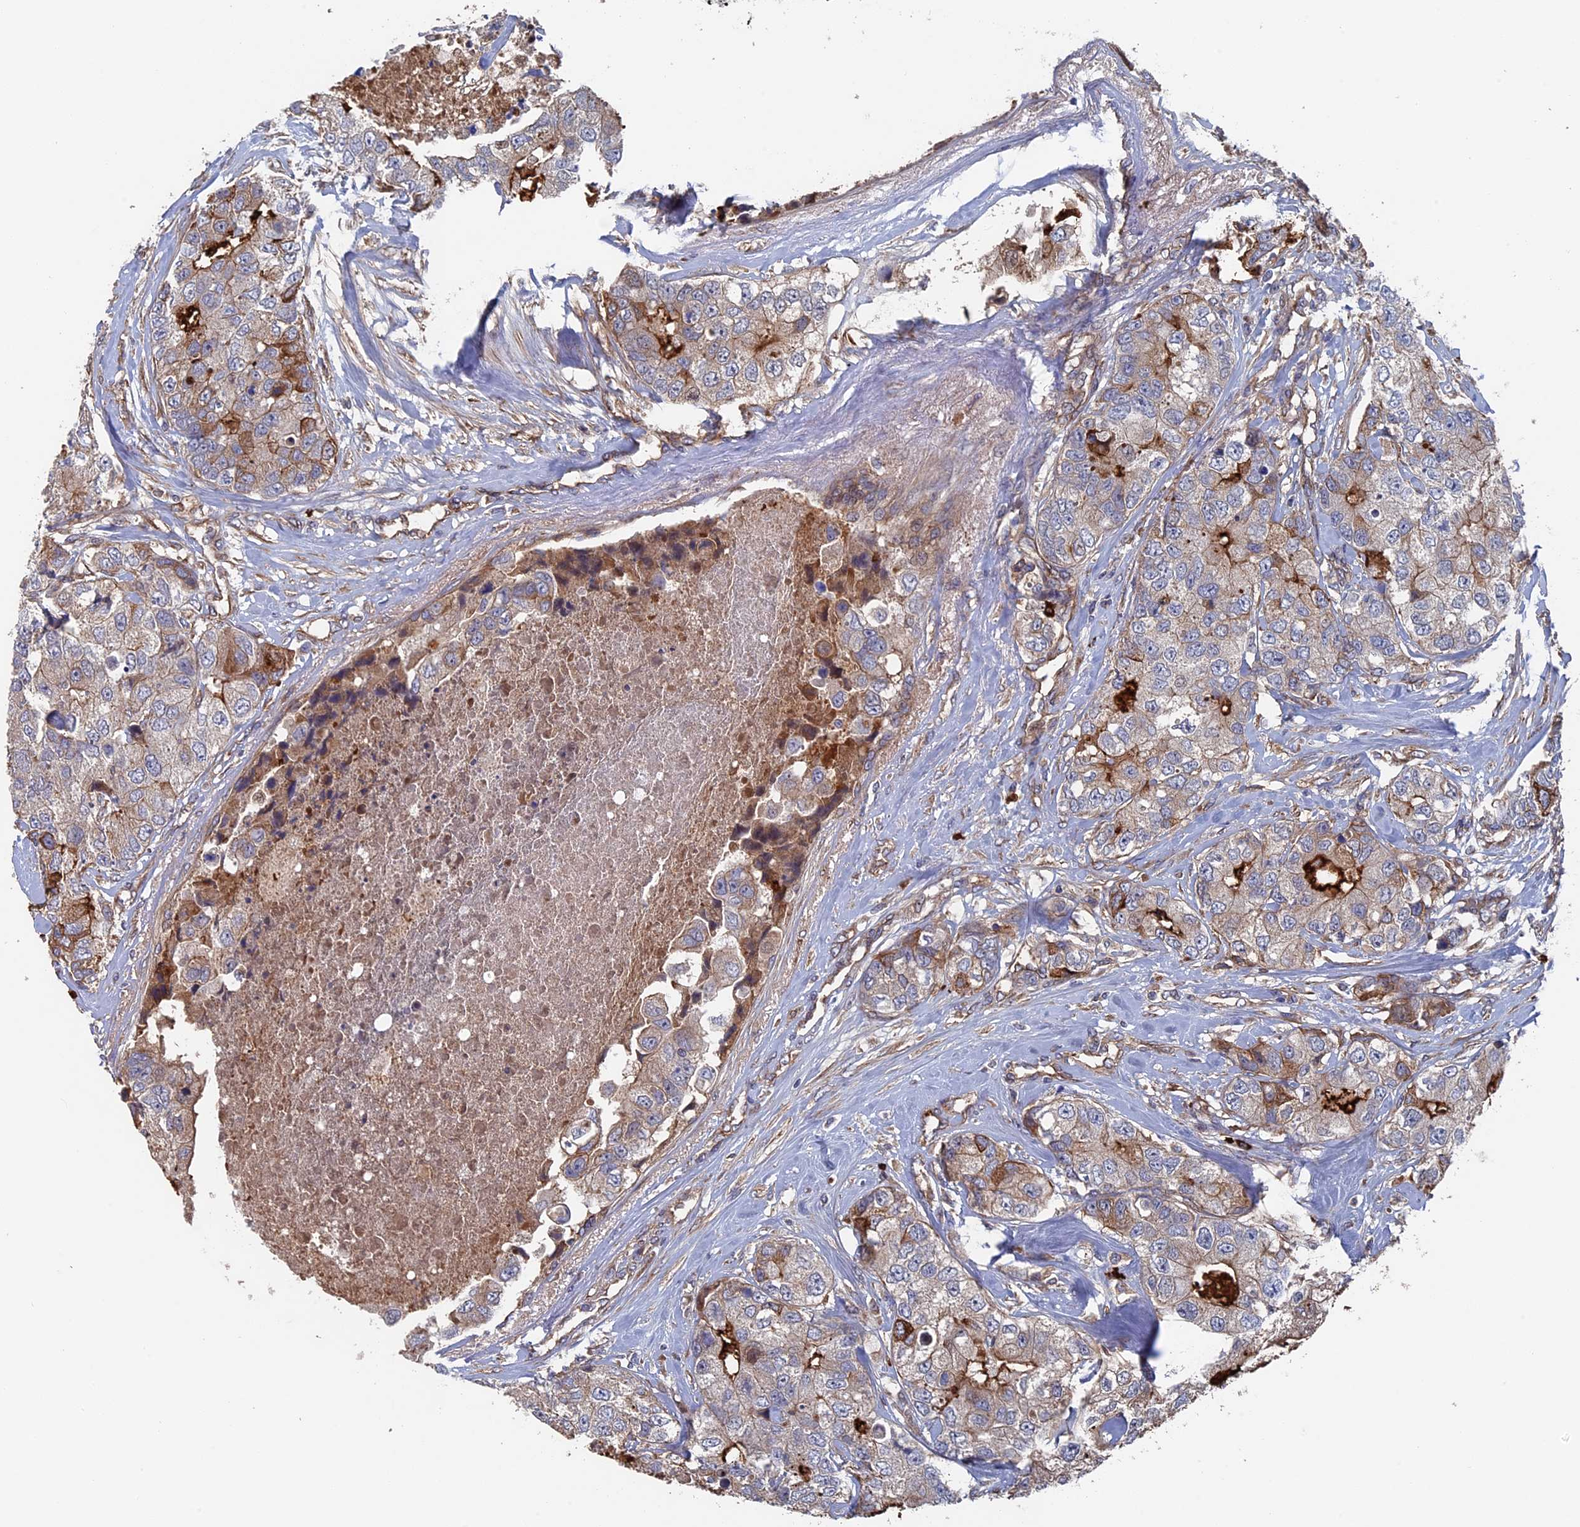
{"staining": {"intensity": "weak", "quantity": "25%-75%", "location": "cytoplasmic/membranous"}, "tissue": "breast cancer", "cell_type": "Tumor cells", "image_type": "cancer", "snomed": [{"axis": "morphology", "description": "Duct carcinoma"}, {"axis": "topography", "description": "Breast"}], "caption": "Protein staining shows weak cytoplasmic/membranous positivity in approximately 25%-75% of tumor cells in breast cancer.", "gene": "RPUSD1", "patient": {"sex": "female", "age": 62}}